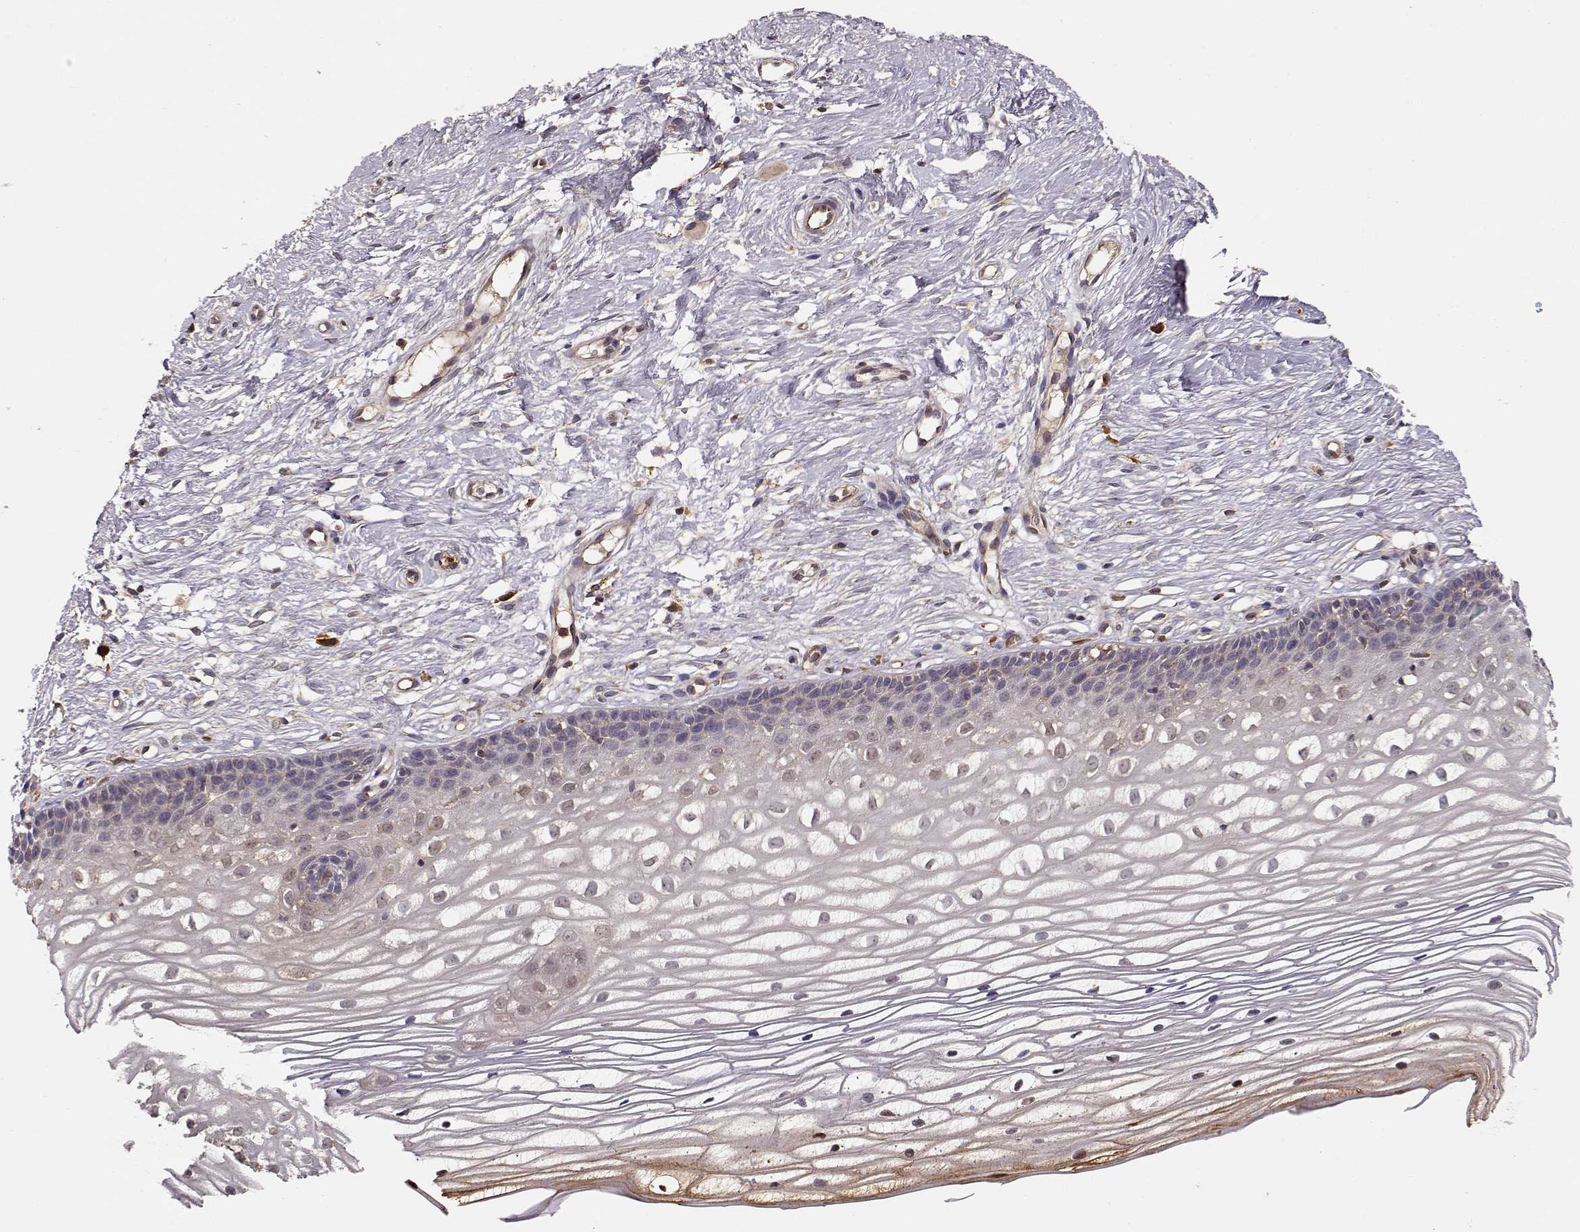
{"staining": {"intensity": "negative", "quantity": "none", "location": "none"}, "tissue": "cervix", "cell_type": "Glandular cells", "image_type": "normal", "snomed": [{"axis": "morphology", "description": "Normal tissue, NOS"}, {"axis": "topography", "description": "Cervix"}], "caption": "Immunohistochemistry micrograph of normal cervix: cervix stained with DAB exhibits no significant protein positivity in glandular cells.", "gene": "ARHGEF2", "patient": {"sex": "female", "age": 40}}